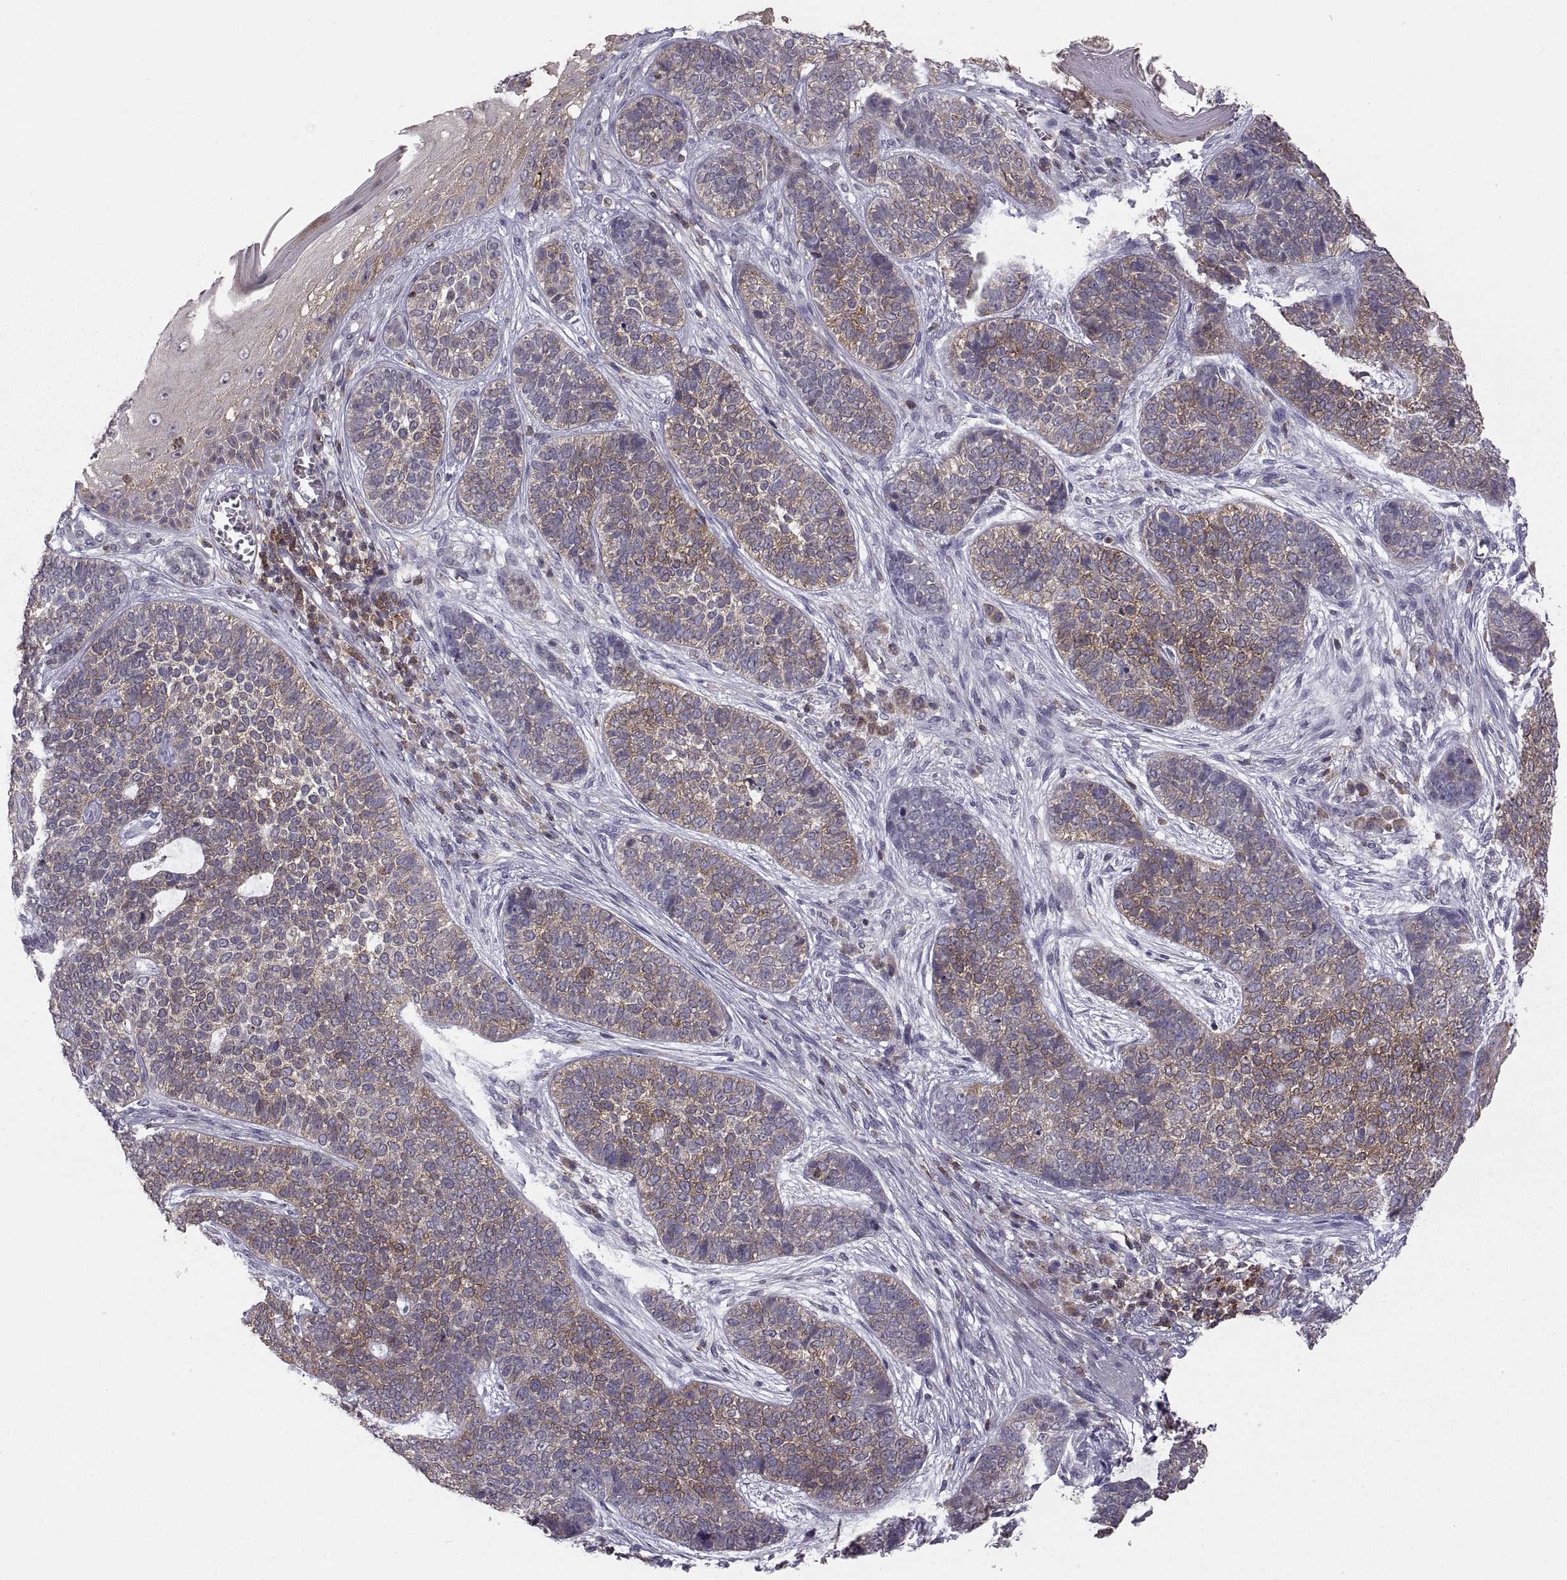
{"staining": {"intensity": "moderate", "quantity": "<25%", "location": "cytoplasmic/membranous"}, "tissue": "skin cancer", "cell_type": "Tumor cells", "image_type": "cancer", "snomed": [{"axis": "morphology", "description": "Basal cell carcinoma"}, {"axis": "topography", "description": "Skin"}], "caption": "Human skin cancer stained with a protein marker exhibits moderate staining in tumor cells.", "gene": "EZR", "patient": {"sex": "female", "age": 69}}